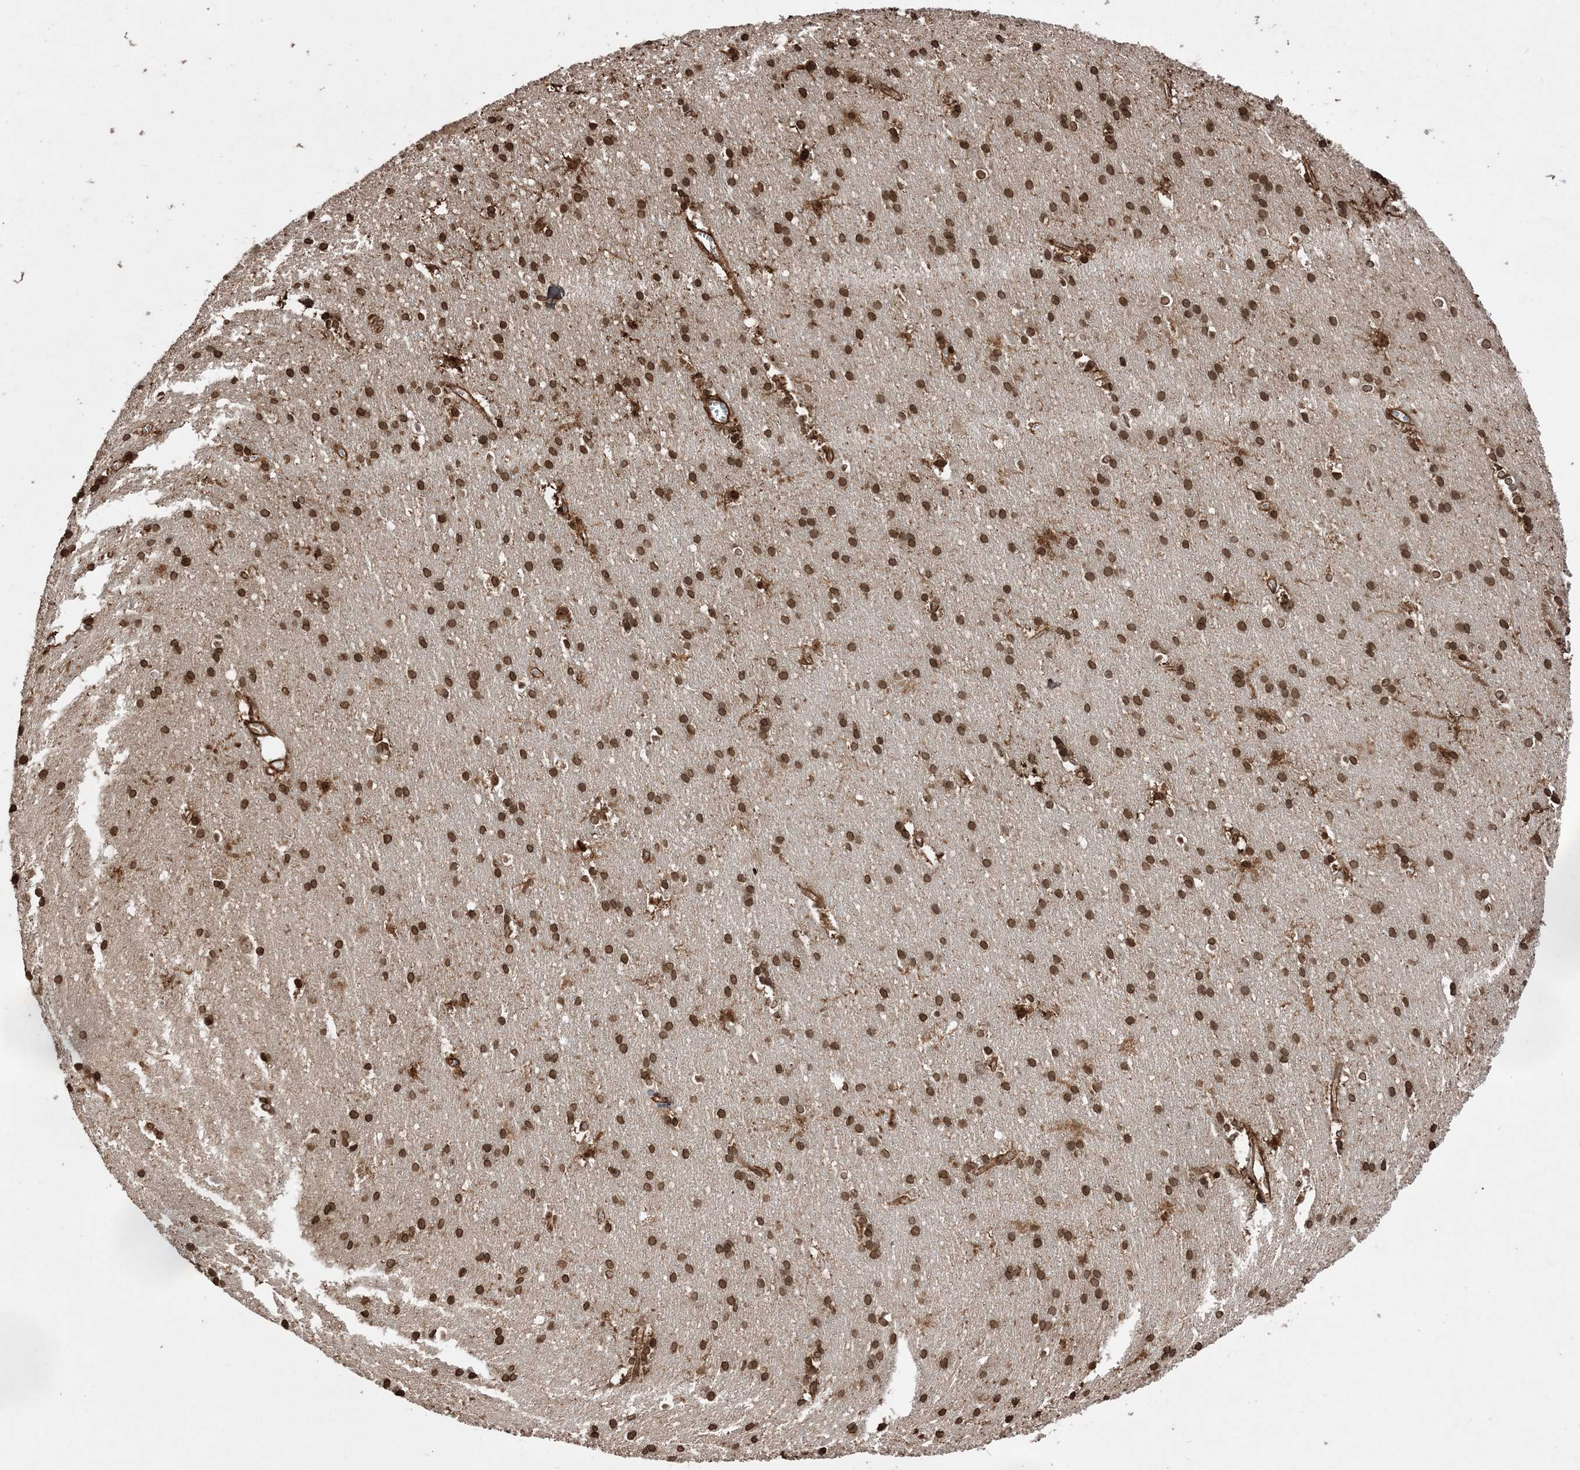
{"staining": {"intensity": "moderate", "quantity": ">75%", "location": "cytoplasmic/membranous,nuclear"}, "tissue": "cerebral cortex", "cell_type": "Endothelial cells", "image_type": "normal", "snomed": [{"axis": "morphology", "description": "Normal tissue, NOS"}, {"axis": "topography", "description": "Cerebral cortex"}], "caption": "IHC of unremarkable human cerebral cortex exhibits medium levels of moderate cytoplasmic/membranous,nuclear positivity in about >75% of endothelial cells. The staining was performed using DAB (3,3'-diaminobenzidine), with brown indicating positive protein expression. Nuclei are stained blue with hematoxylin.", "gene": "ETAA1", "patient": {"sex": "male", "age": 54}}